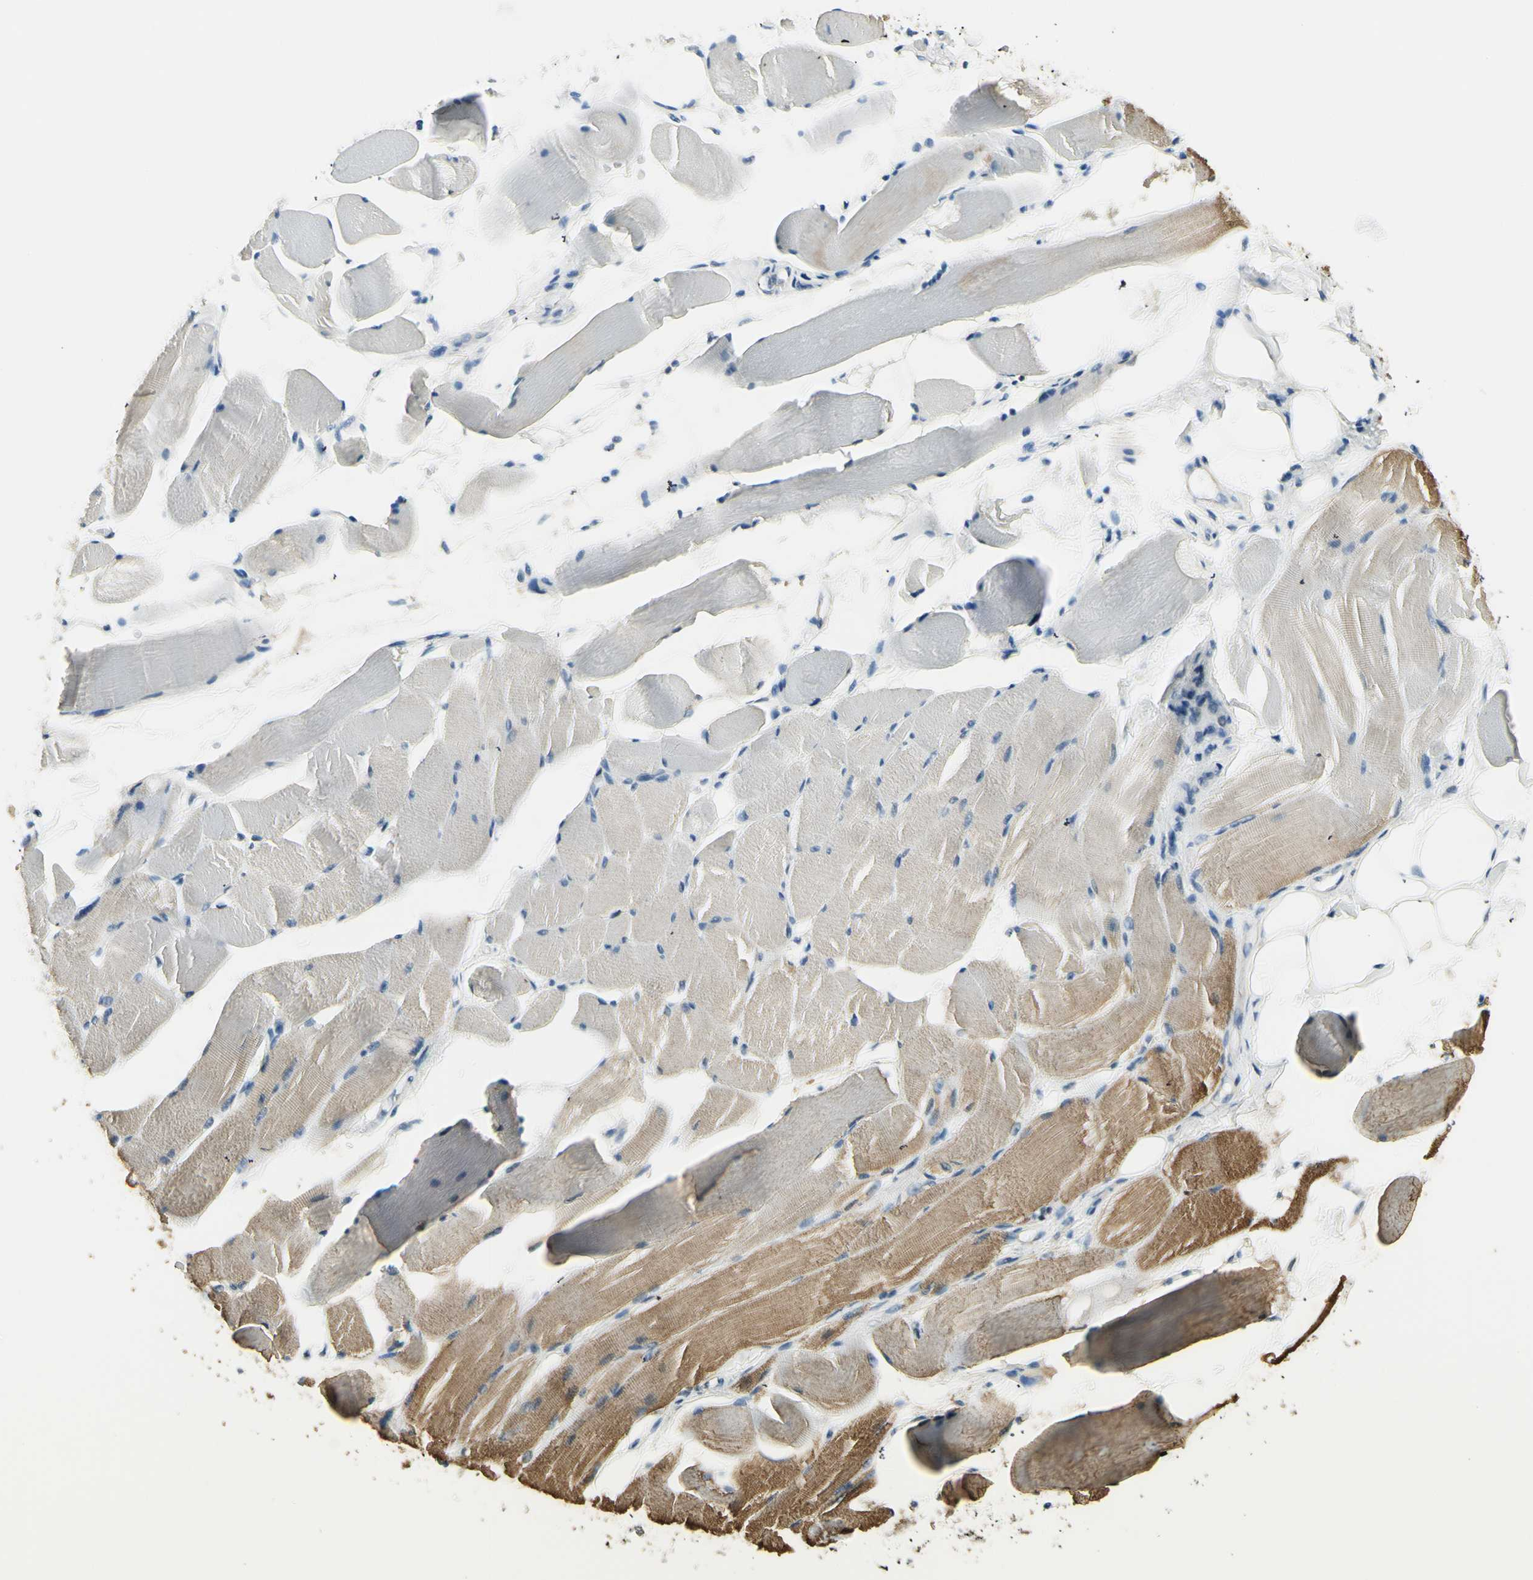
{"staining": {"intensity": "moderate", "quantity": "<25%", "location": "cytoplasmic/membranous"}, "tissue": "skeletal muscle", "cell_type": "Myocytes", "image_type": "normal", "snomed": [{"axis": "morphology", "description": "Normal tissue, NOS"}, {"axis": "topography", "description": "Skeletal muscle"}, {"axis": "topography", "description": "Peripheral nerve tissue"}], "caption": "A high-resolution photomicrograph shows immunohistochemistry (IHC) staining of normal skeletal muscle, which demonstrates moderate cytoplasmic/membranous staining in about <25% of myocytes.", "gene": "IGDCC4", "patient": {"sex": "female", "age": 84}}